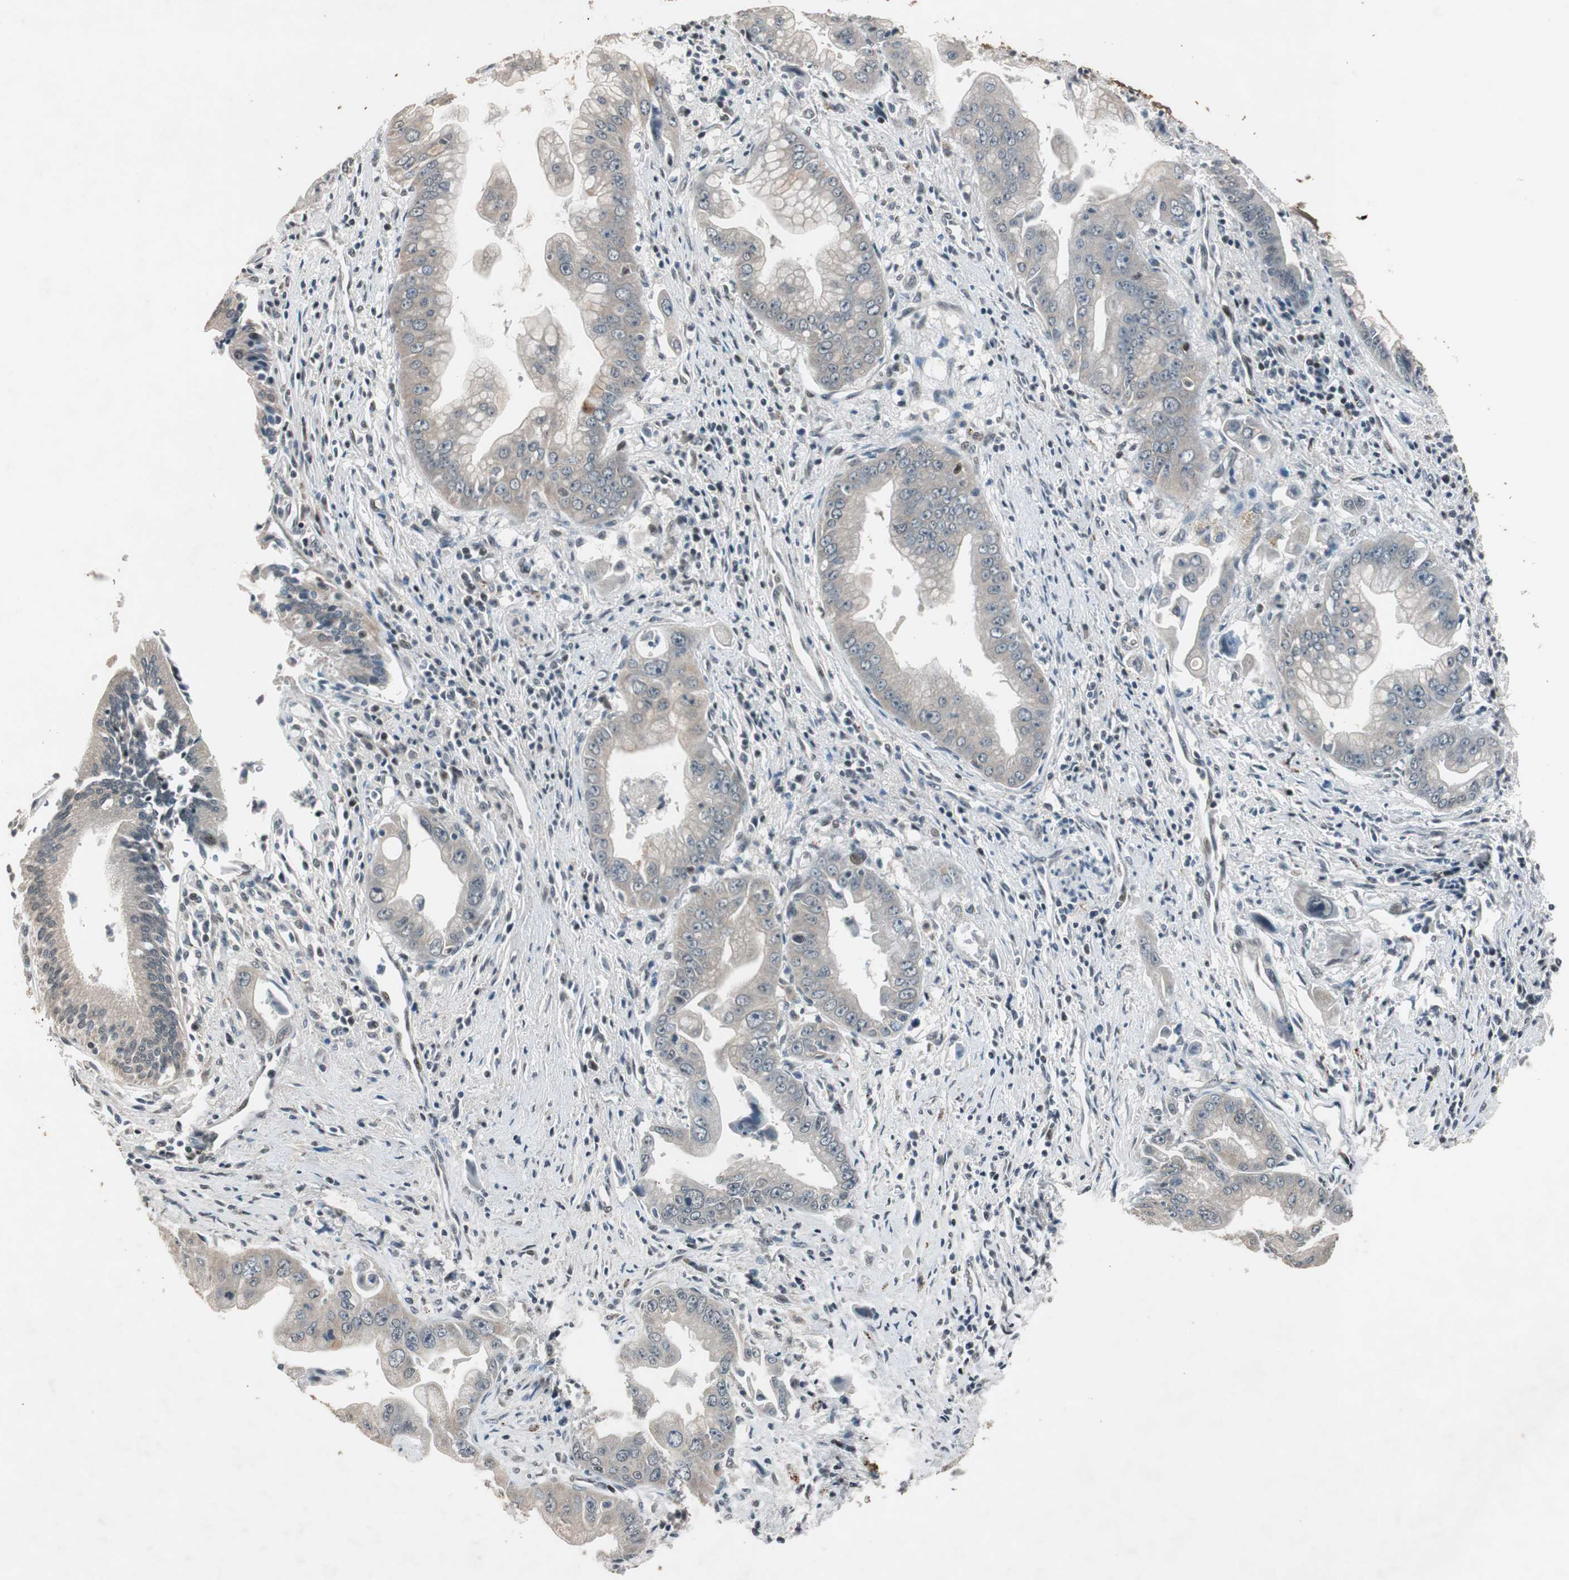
{"staining": {"intensity": "moderate", "quantity": "<25%", "location": "nuclear"}, "tissue": "pancreatic cancer", "cell_type": "Tumor cells", "image_type": "cancer", "snomed": [{"axis": "morphology", "description": "Adenocarcinoma, NOS"}, {"axis": "topography", "description": "Pancreas"}], "caption": "Pancreatic cancer (adenocarcinoma) was stained to show a protein in brown. There is low levels of moderate nuclear positivity in approximately <25% of tumor cells.", "gene": "BOLA1", "patient": {"sex": "male", "age": 59}}